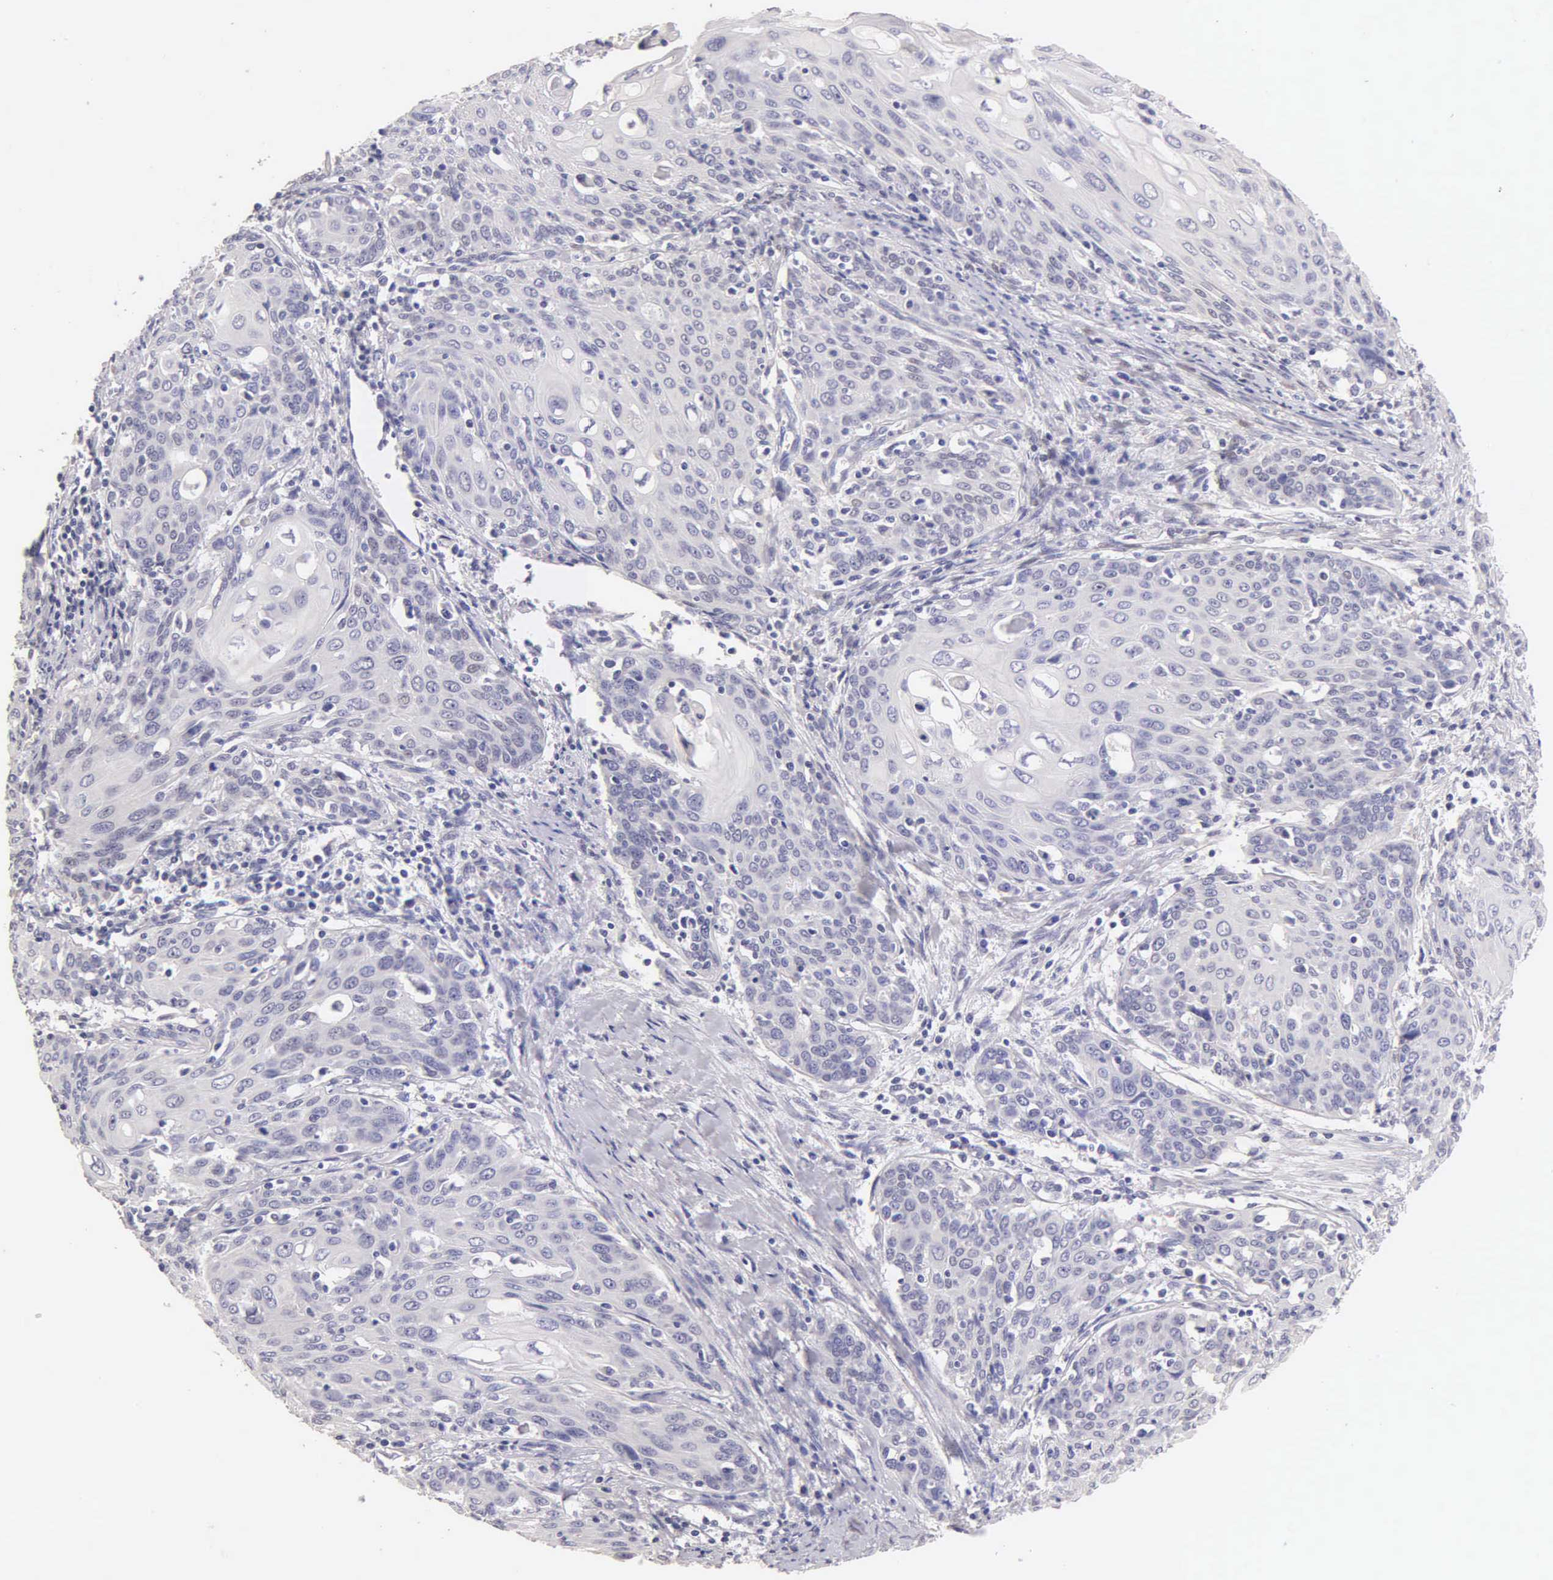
{"staining": {"intensity": "negative", "quantity": "none", "location": "none"}, "tissue": "cervical cancer", "cell_type": "Tumor cells", "image_type": "cancer", "snomed": [{"axis": "morphology", "description": "Squamous cell carcinoma, NOS"}, {"axis": "topography", "description": "Cervix"}], "caption": "Immunohistochemistry image of neoplastic tissue: cervical cancer stained with DAB displays no significant protein staining in tumor cells. (DAB IHC with hematoxylin counter stain).", "gene": "ESR1", "patient": {"sex": "female", "age": 54}}